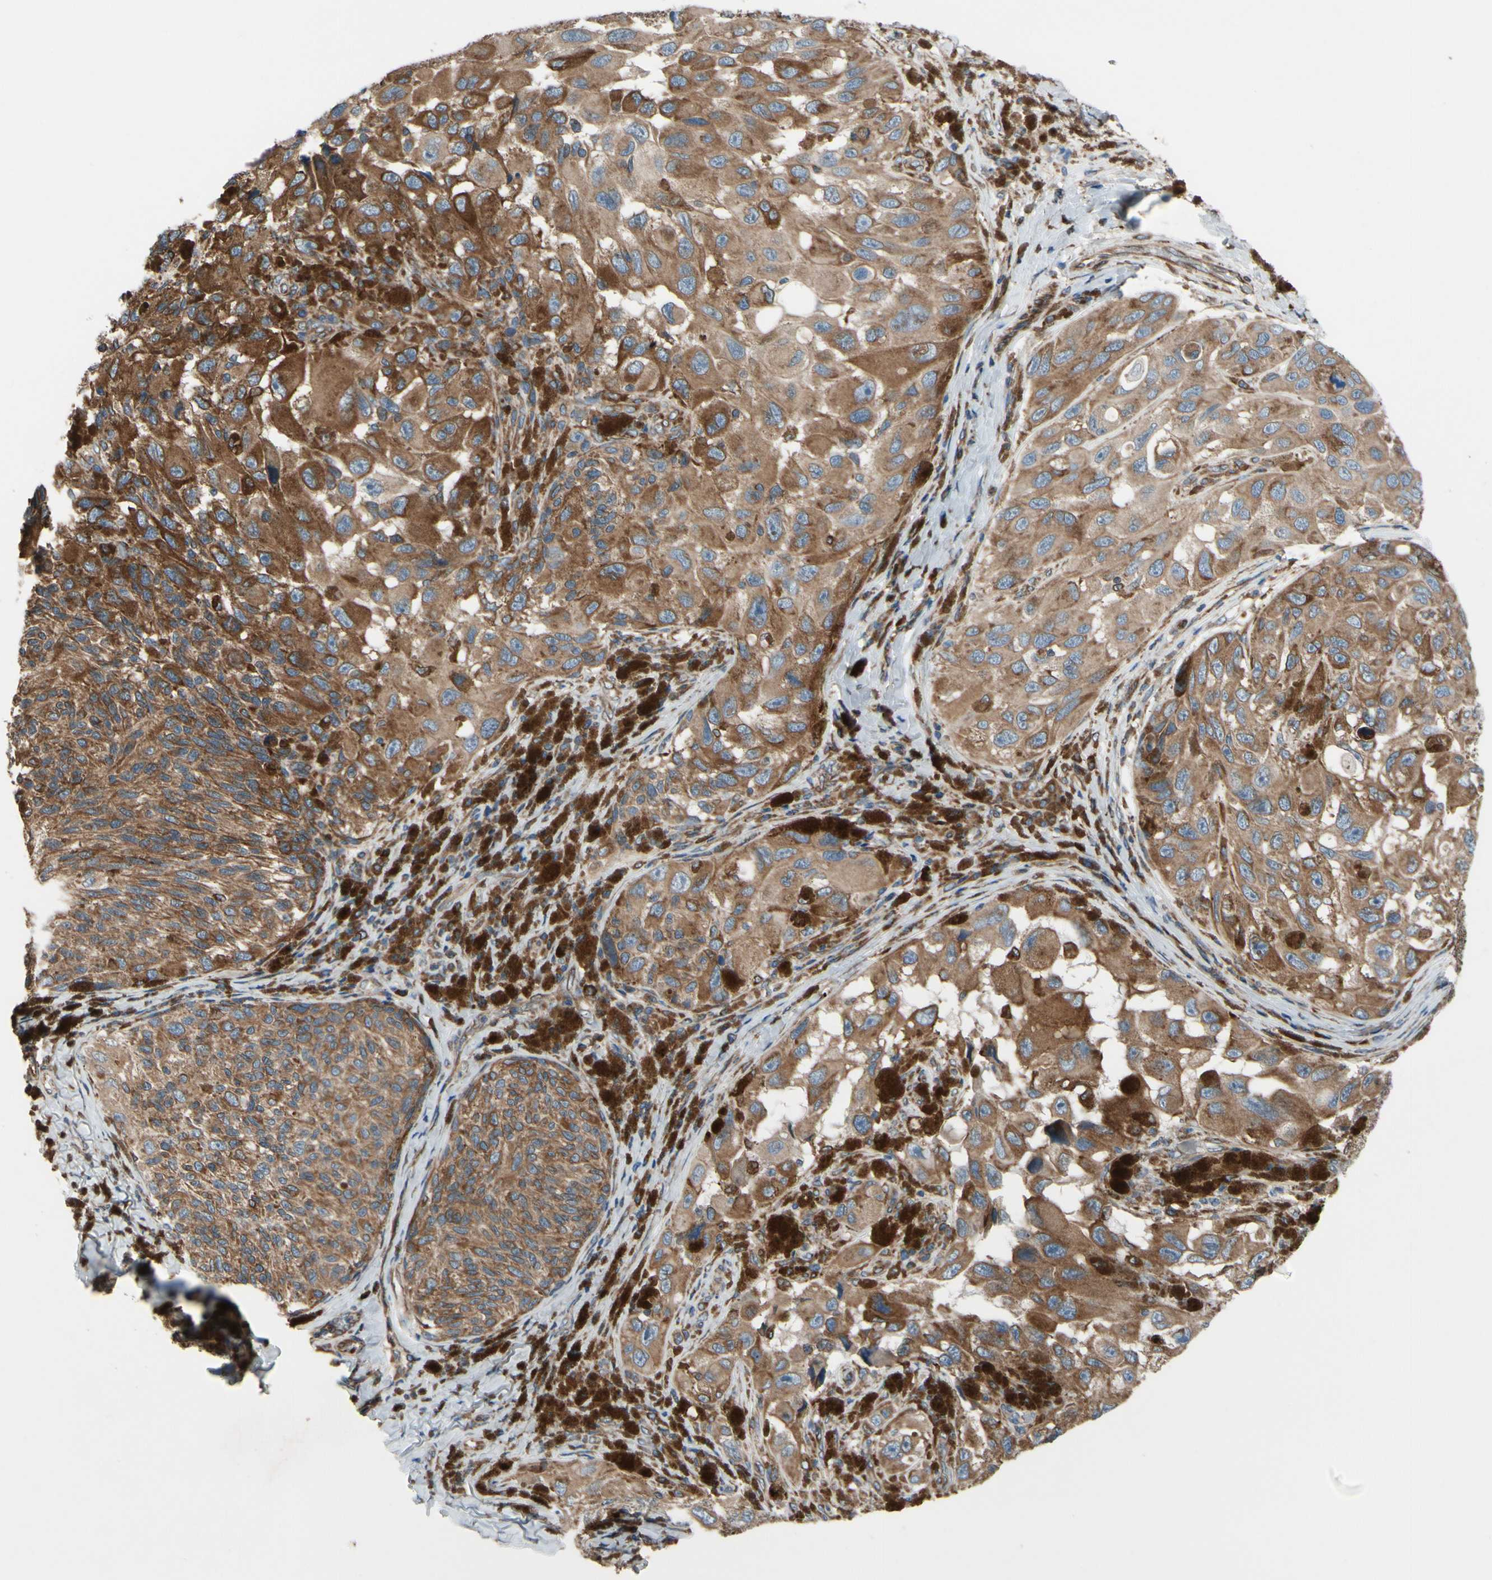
{"staining": {"intensity": "moderate", "quantity": ">75%", "location": "cytoplasmic/membranous"}, "tissue": "melanoma", "cell_type": "Tumor cells", "image_type": "cancer", "snomed": [{"axis": "morphology", "description": "Malignant melanoma, NOS"}, {"axis": "topography", "description": "Skin"}], "caption": "DAB (3,3'-diaminobenzidine) immunohistochemical staining of human melanoma shows moderate cytoplasmic/membranous protein expression in about >75% of tumor cells.", "gene": "CLCC1", "patient": {"sex": "female", "age": 73}}